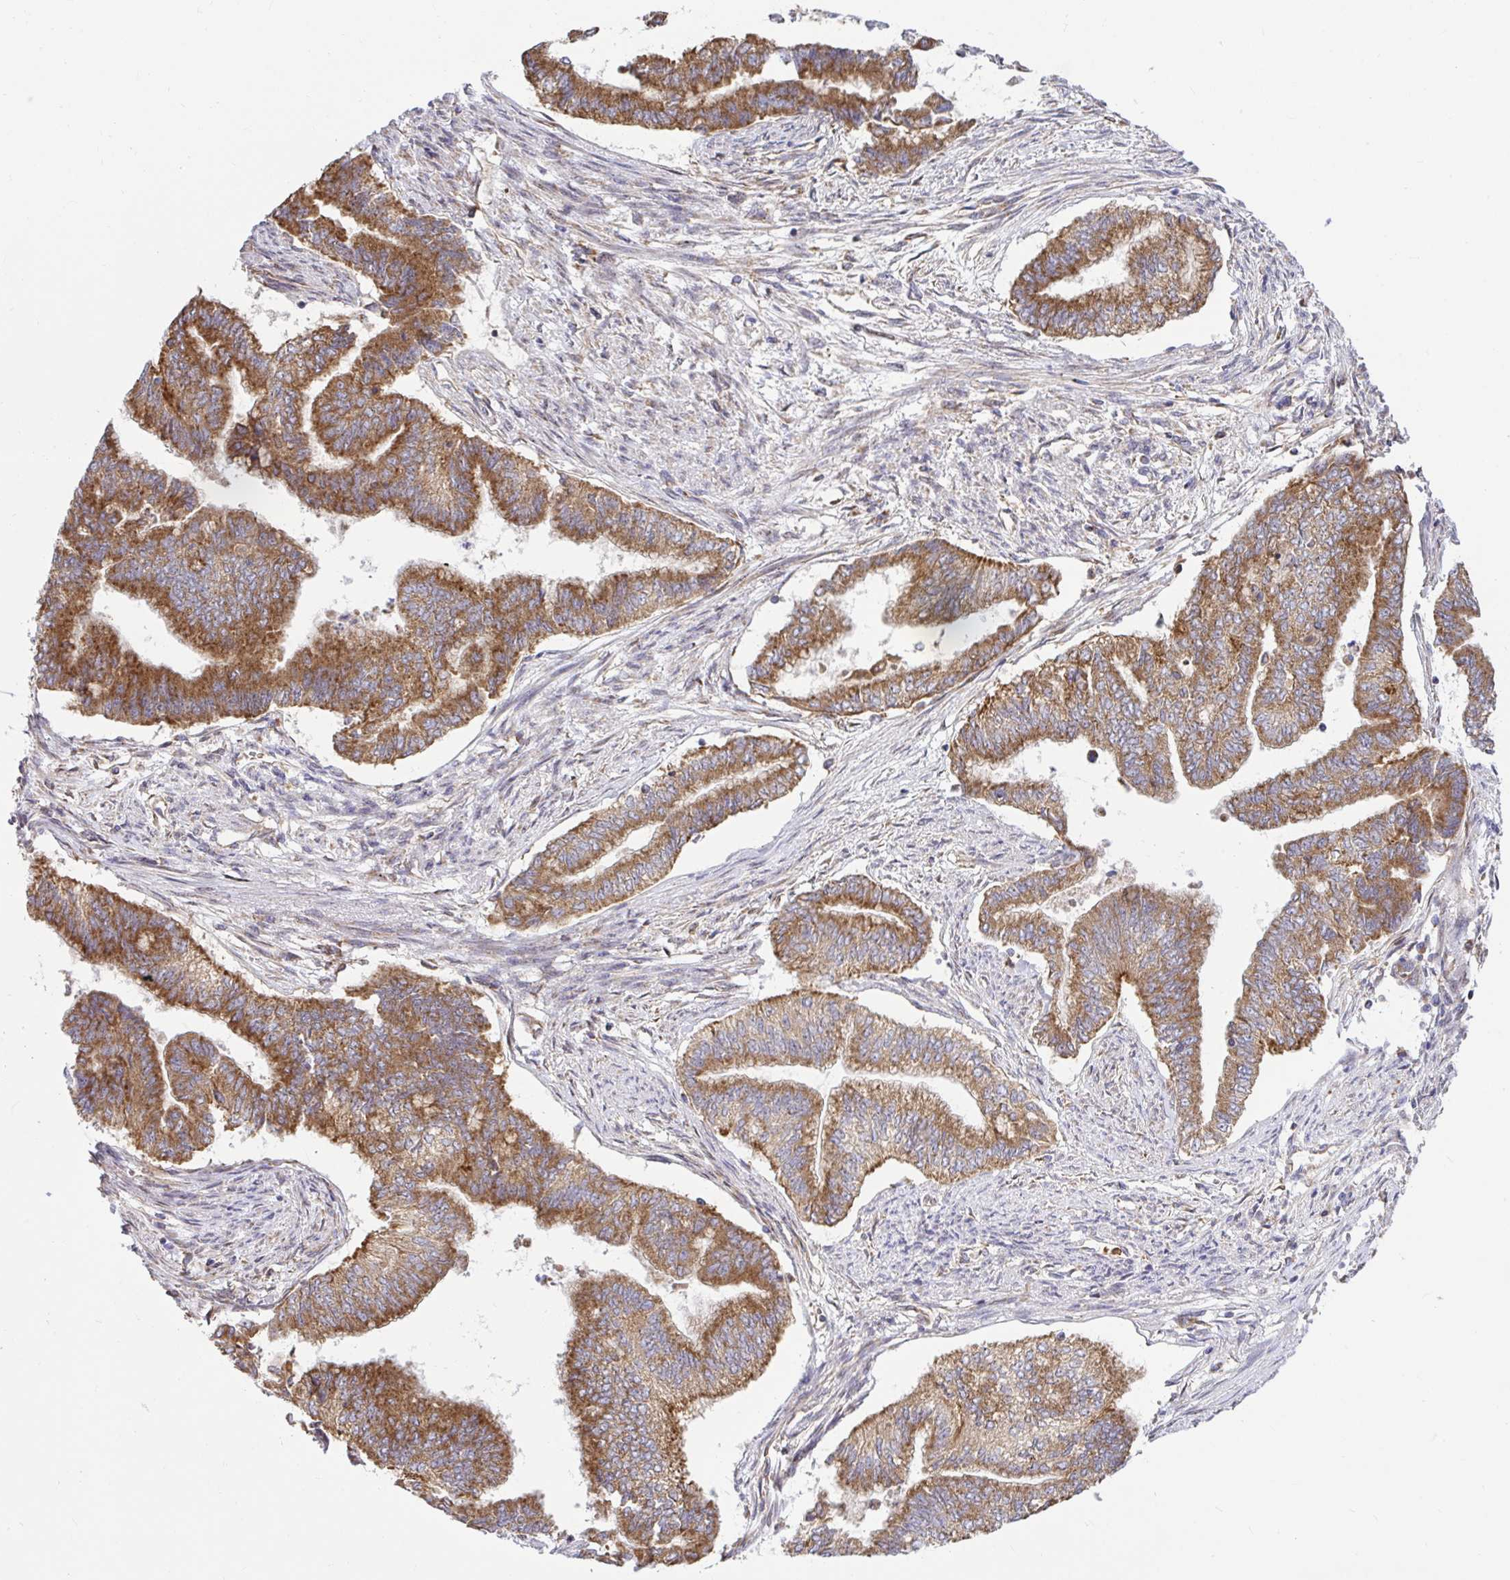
{"staining": {"intensity": "strong", "quantity": ">75%", "location": "cytoplasmic/membranous"}, "tissue": "endometrial cancer", "cell_type": "Tumor cells", "image_type": "cancer", "snomed": [{"axis": "morphology", "description": "Adenocarcinoma, NOS"}, {"axis": "topography", "description": "Endometrium"}], "caption": "Immunohistochemical staining of endometrial cancer exhibits high levels of strong cytoplasmic/membranous positivity in approximately >75% of tumor cells.", "gene": "VTI1B", "patient": {"sex": "female", "age": 65}}